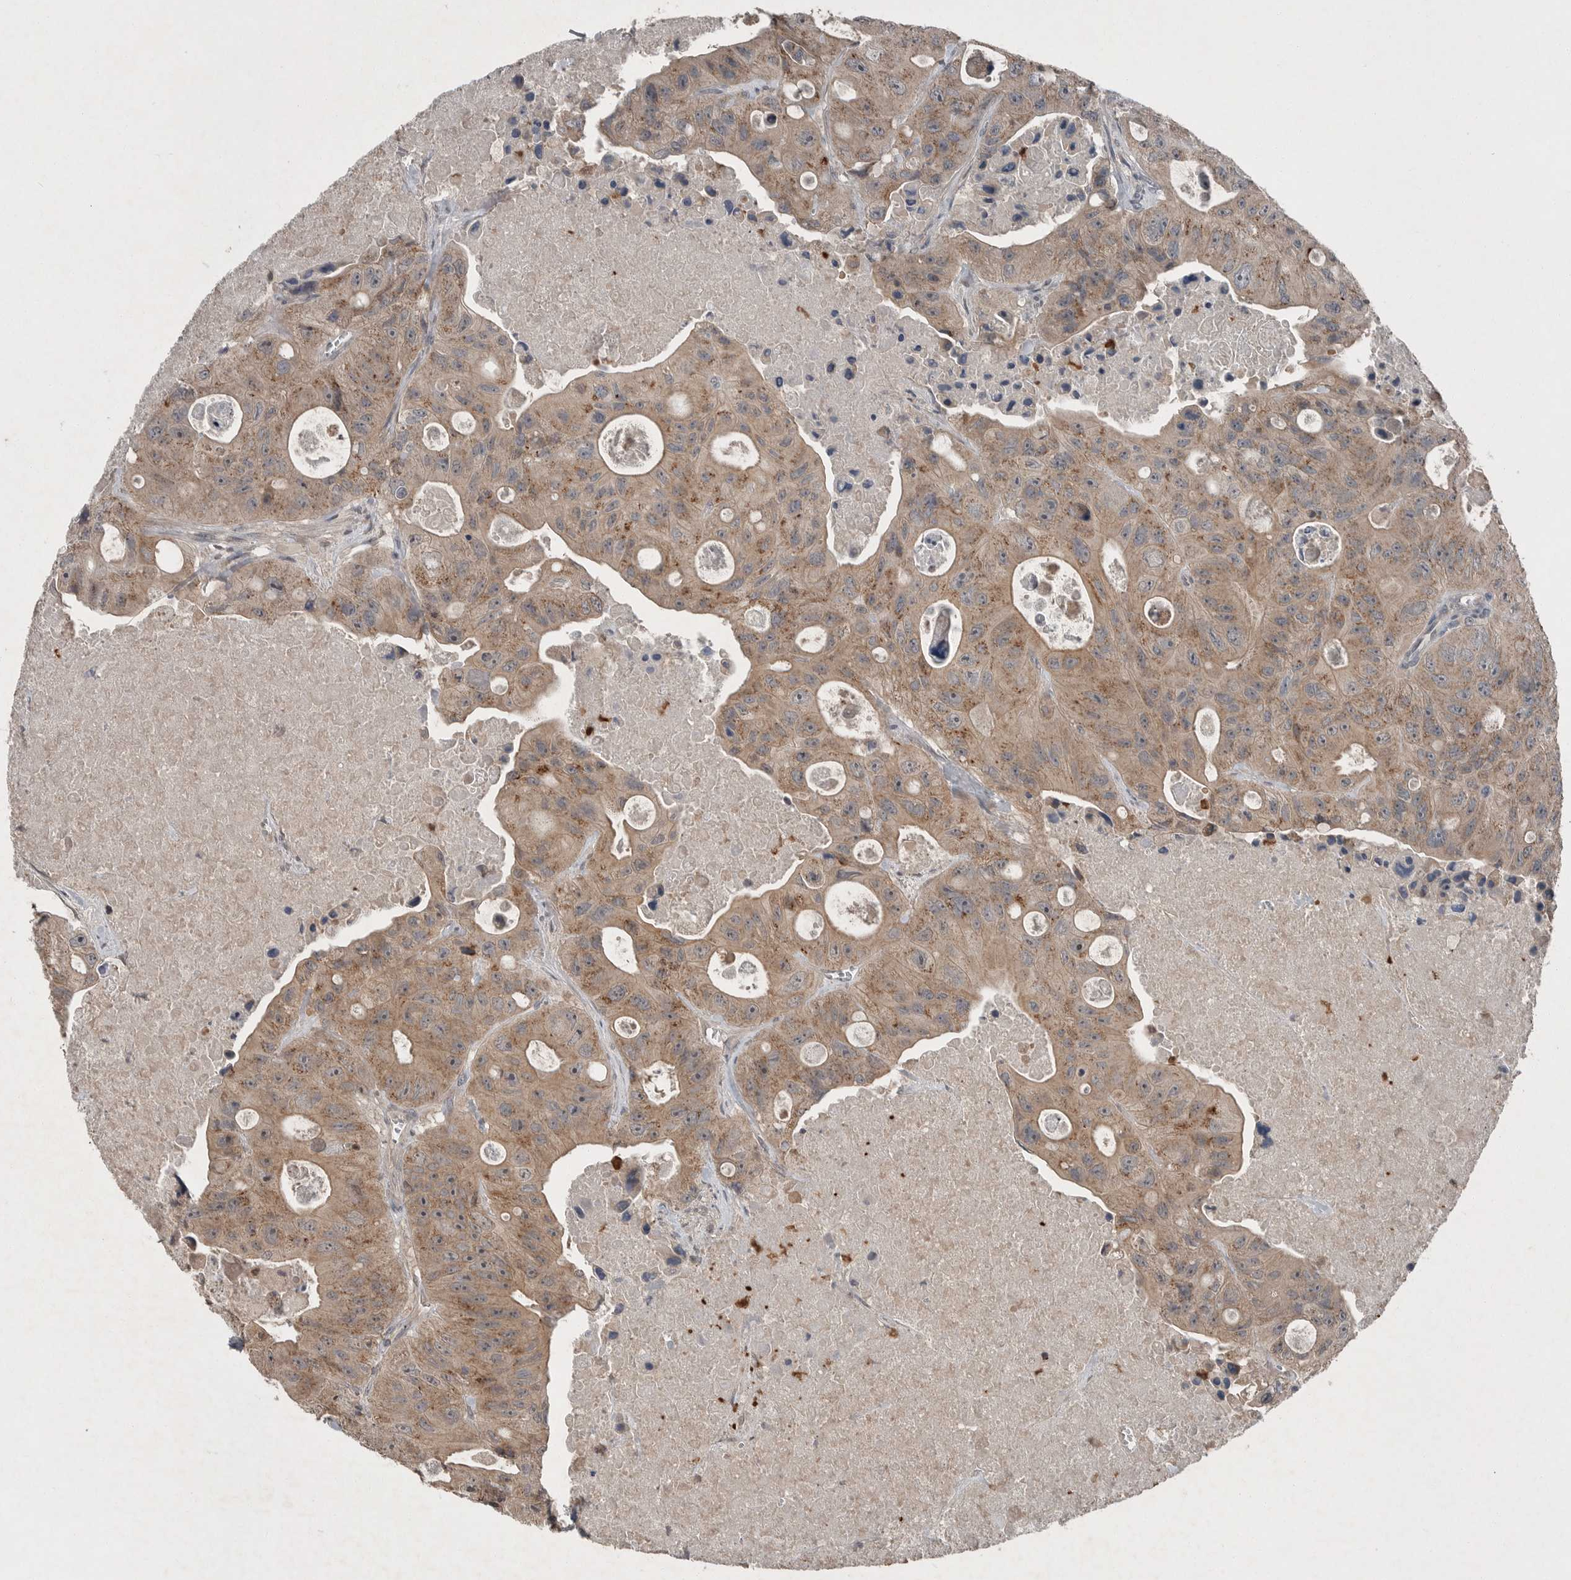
{"staining": {"intensity": "moderate", "quantity": ">75%", "location": "cytoplasmic/membranous"}, "tissue": "colorectal cancer", "cell_type": "Tumor cells", "image_type": "cancer", "snomed": [{"axis": "morphology", "description": "Adenocarcinoma, NOS"}, {"axis": "topography", "description": "Colon"}], "caption": "This is a micrograph of immunohistochemistry (IHC) staining of colorectal cancer (adenocarcinoma), which shows moderate positivity in the cytoplasmic/membranous of tumor cells.", "gene": "SCP2", "patient": {"sex": "female", "age": 46}}